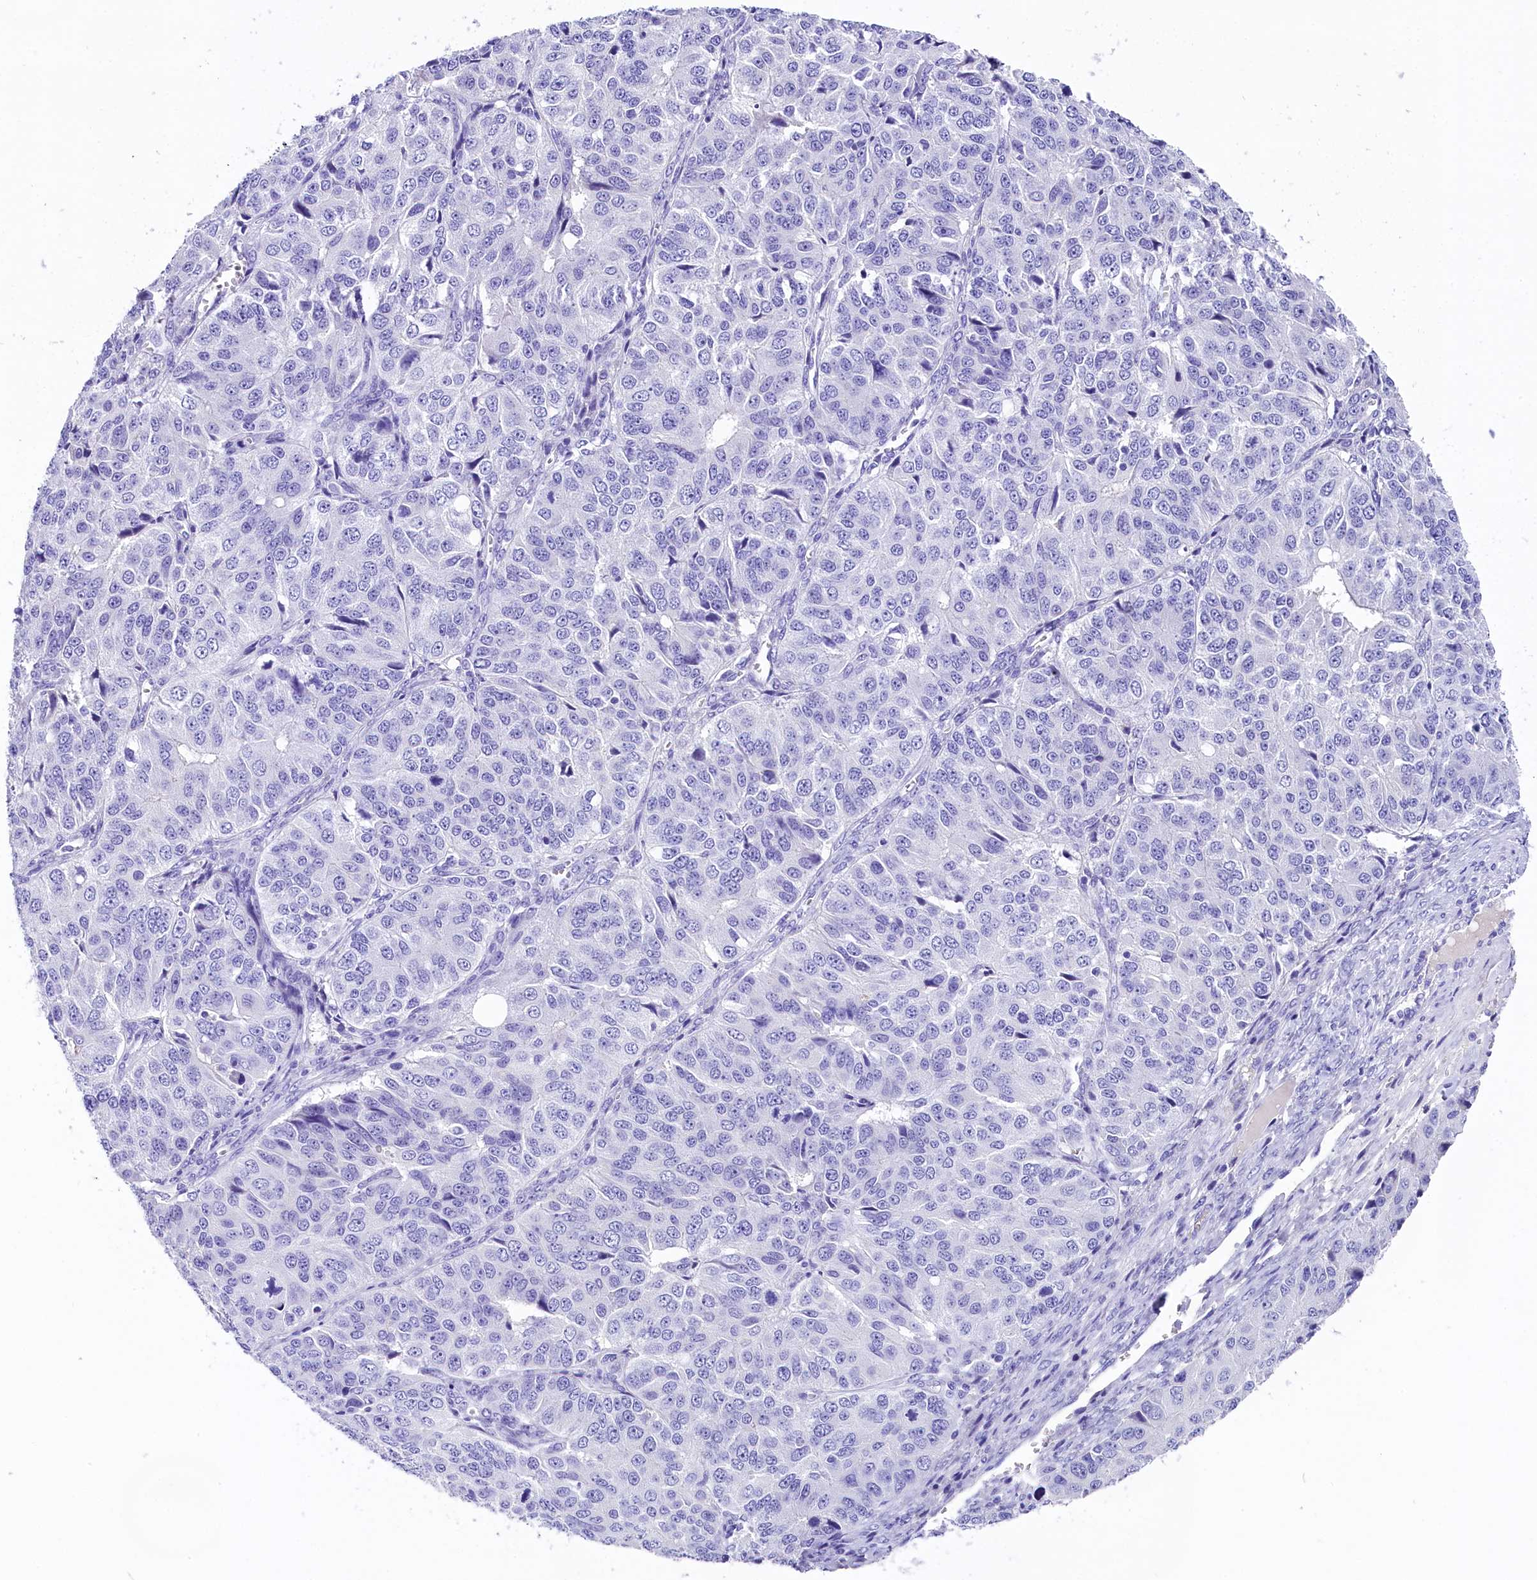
{"staining": {"intensity": "negative", "quantity": "none", "location": "none"}, "tissue": "ovarian cancer", "cell_type": "Tumor cells", "image_type": "cancer", "snomed": [{"axis": "morphology", "description": "Carcinoma, endometroid"}, {"axis": "topography", "description": "Ovary"}], "caption": "Immunohistochemical staining of human endometroid carcinoma (ovarian) shows no significant positivity in tumor cells. The staining was performed using DAB to visualize the protein expression in brown, while the nuclei were stained in blue with hematoxylin (Magnification: 20x).", "gene": "SKIDA1", "patient": {"sex": "female", "age": 51}}